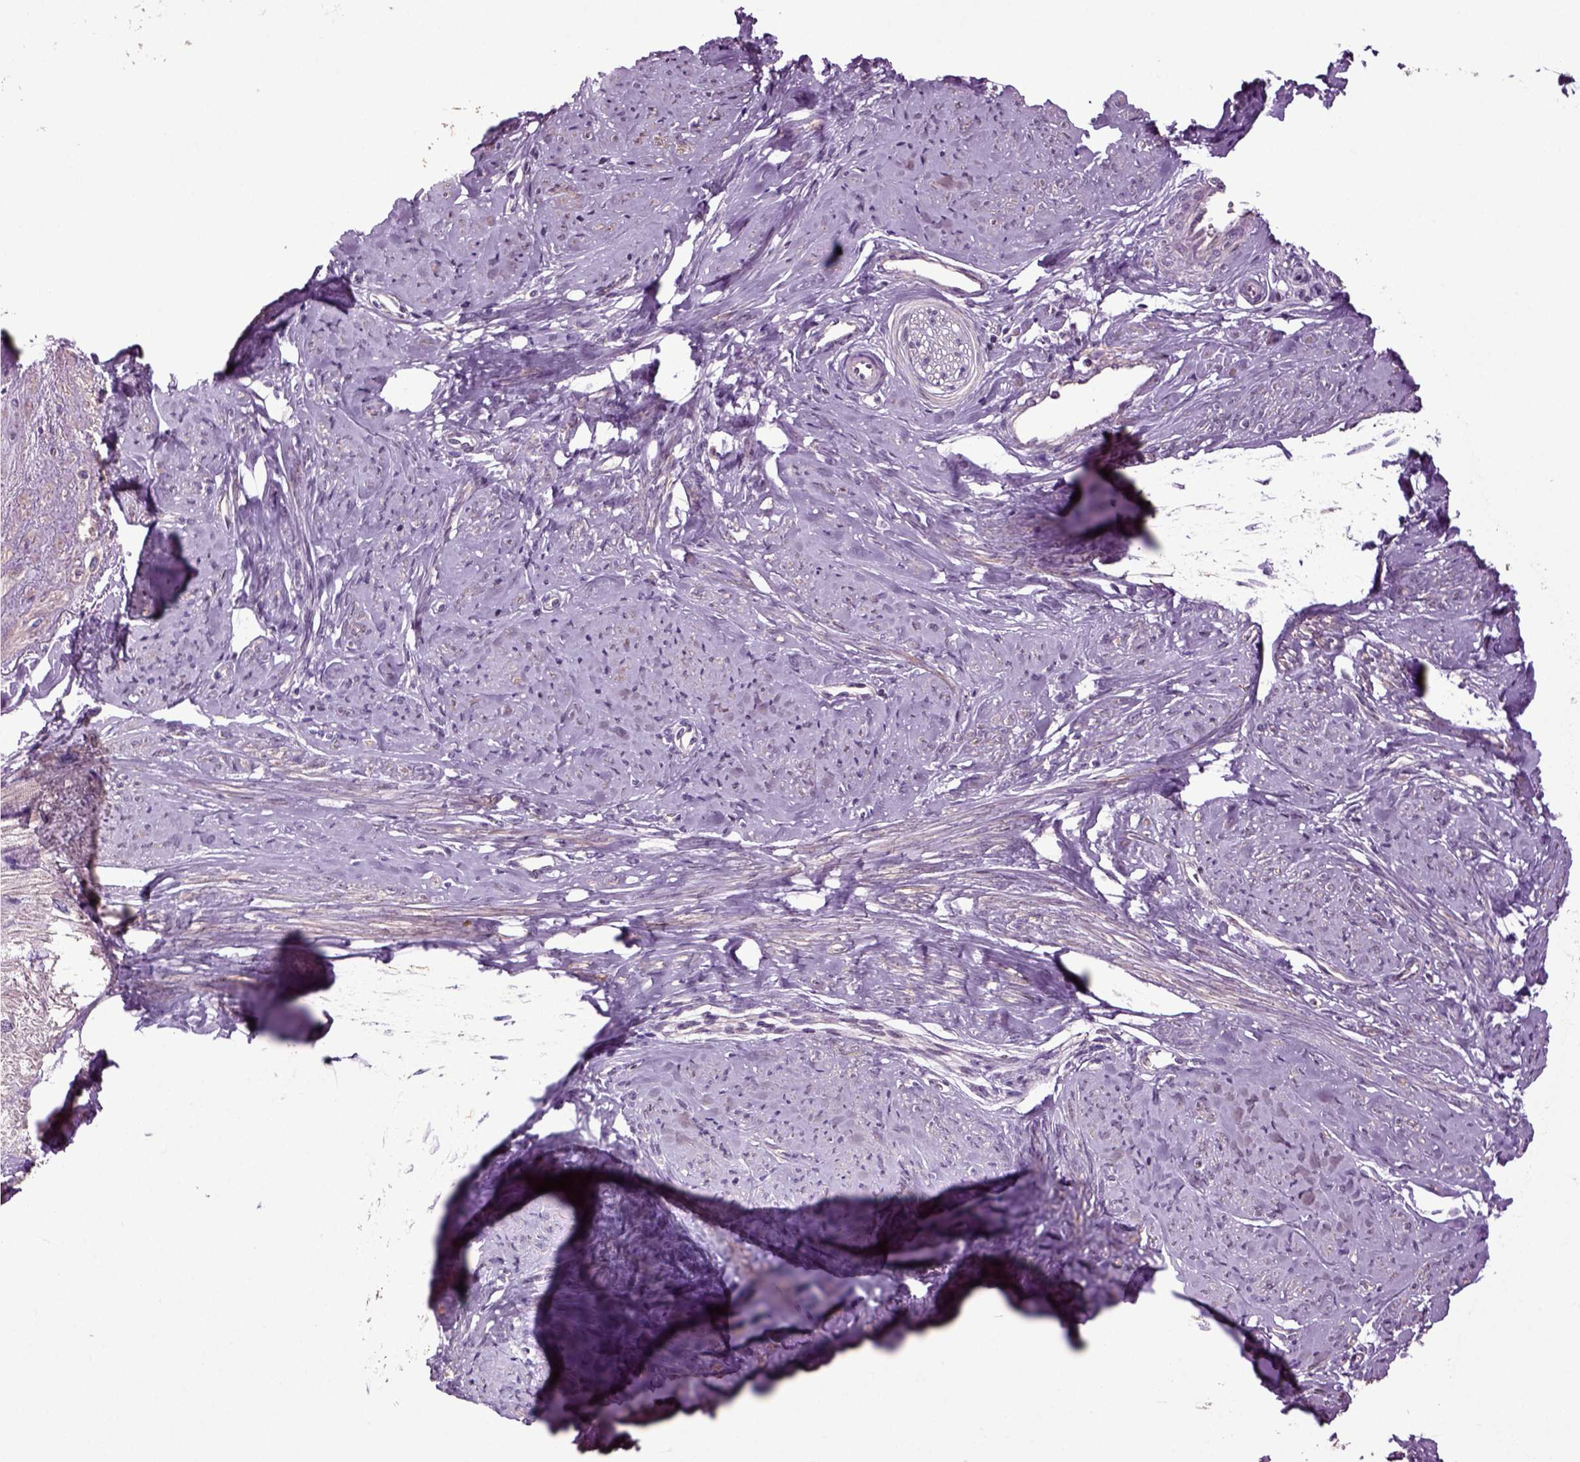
{"staining": {"intensity": "moderate", "quantity": "25%-75%", "location": "cytoplasmic/membranous"}, "tissue": "smooth muscle", "cell_type": "Smooth muscle cells", "image_type": "normal", "snomed": [{"axis": "morphology", "description": "Normal tissue, NOS"}, {"axis": "topography", "description": "Smooth muscle"}], "caption": "This histopathology image exhibits IHC staining of unremarkable smooth muscle, with medium moderate cytoplasmic/membranous staining in about 25%-75% of smooth muscle cells.", "gene": "HAGHL", "patient": {"sex": "female", "age": 48}}